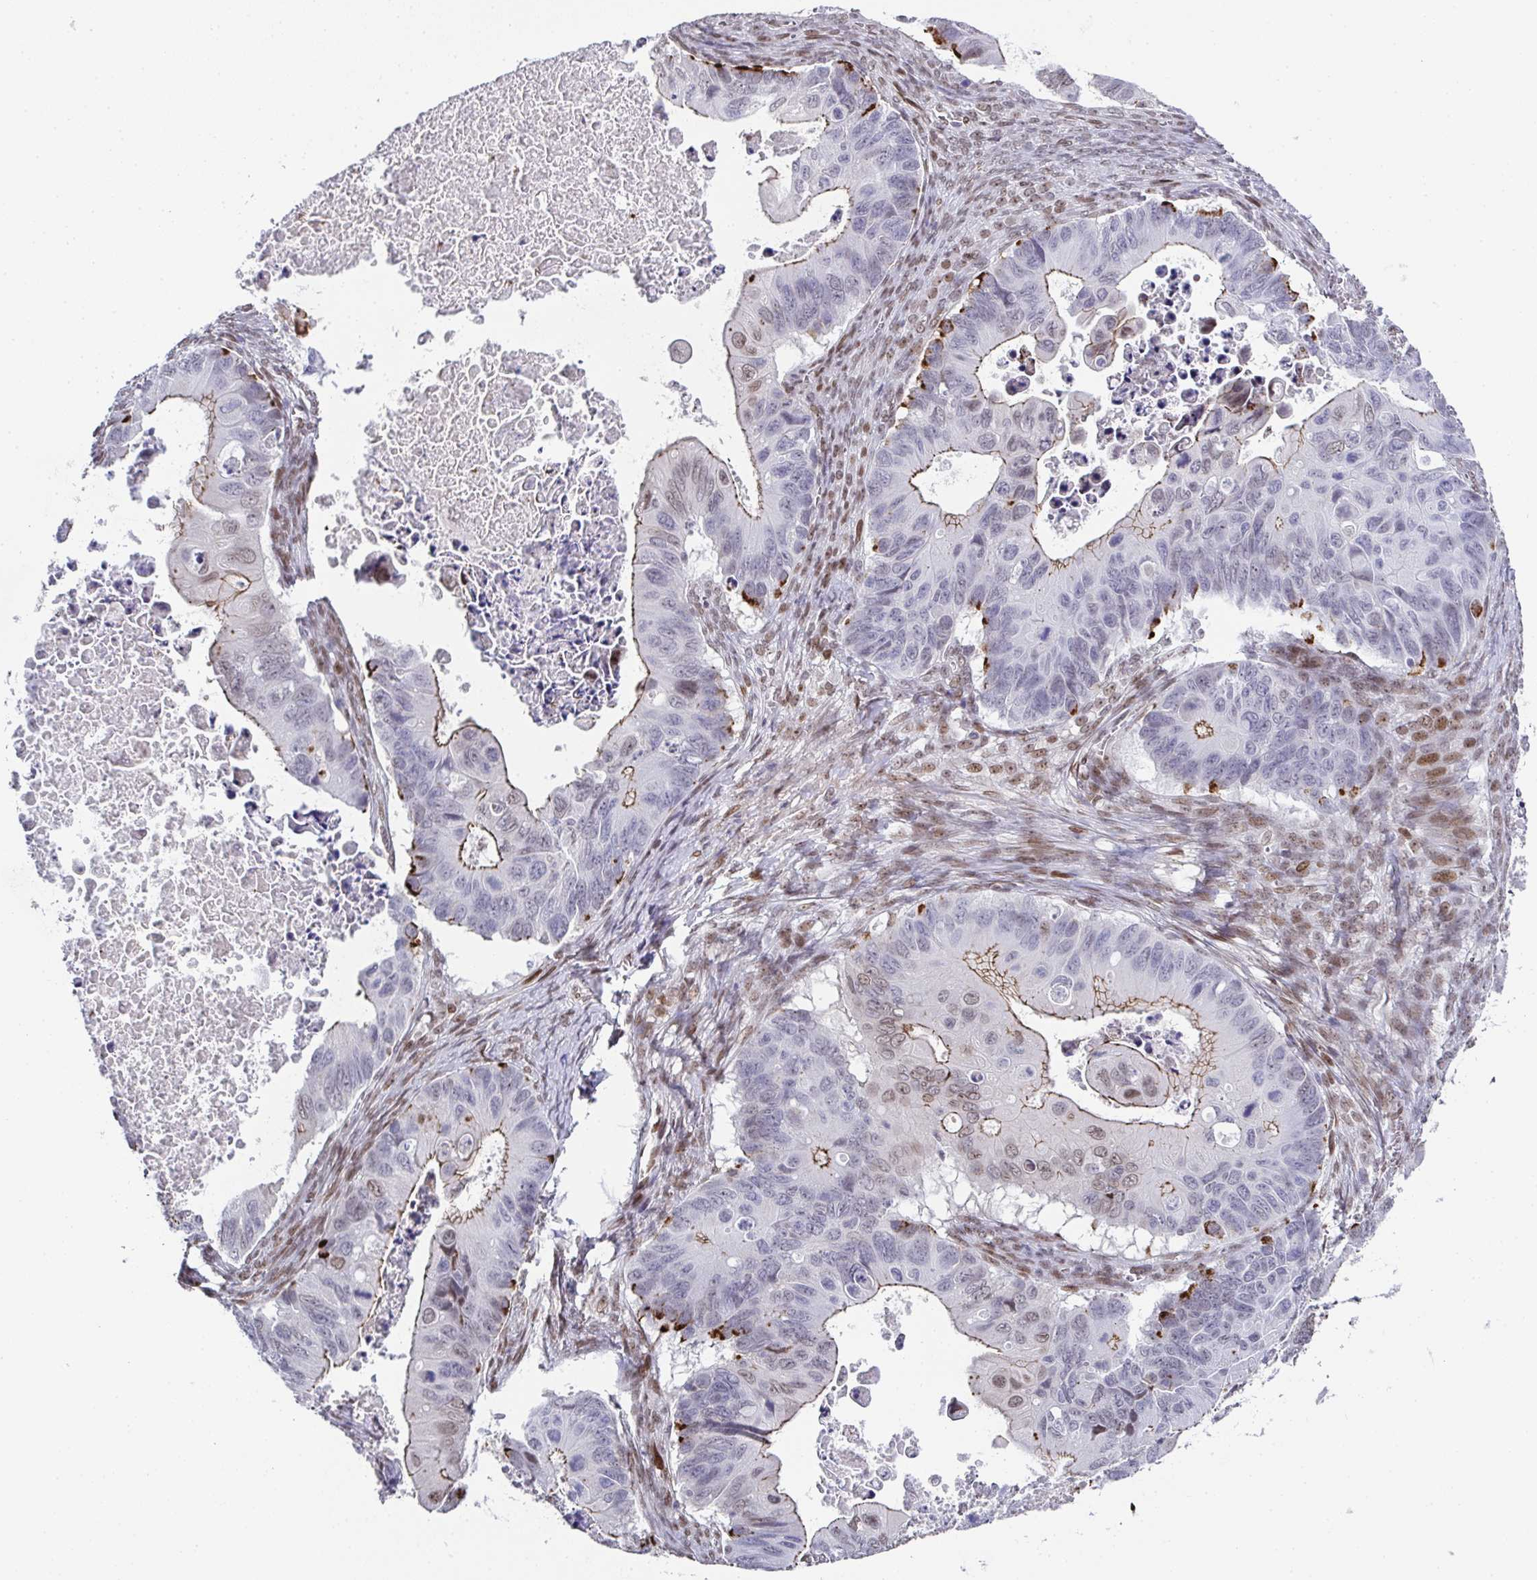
{"staining": {"intensity": "moderate", "quantity": "25%-75%", "location": "cytoplasmic/membranous,nuclear"}, "tissue": "ovarian cancer", "cell_type": "Tumor cells", "image_type": "cancer", "snomed": [{"axis": "morphology", "description": "Cystadenocarcinoma, mucinous, NOS"}, {"axis": "topography", "description": "Ovary"}], "caption": "A micrograph of ovarian cancer (mucinous cystadenocarcinoma) stained for a protein displays moderate cytoplasmic/membranous and nuclear brown staining in tumor cells.", "gene": "RB1", "patient": {"sex": "female", "age": 64}}